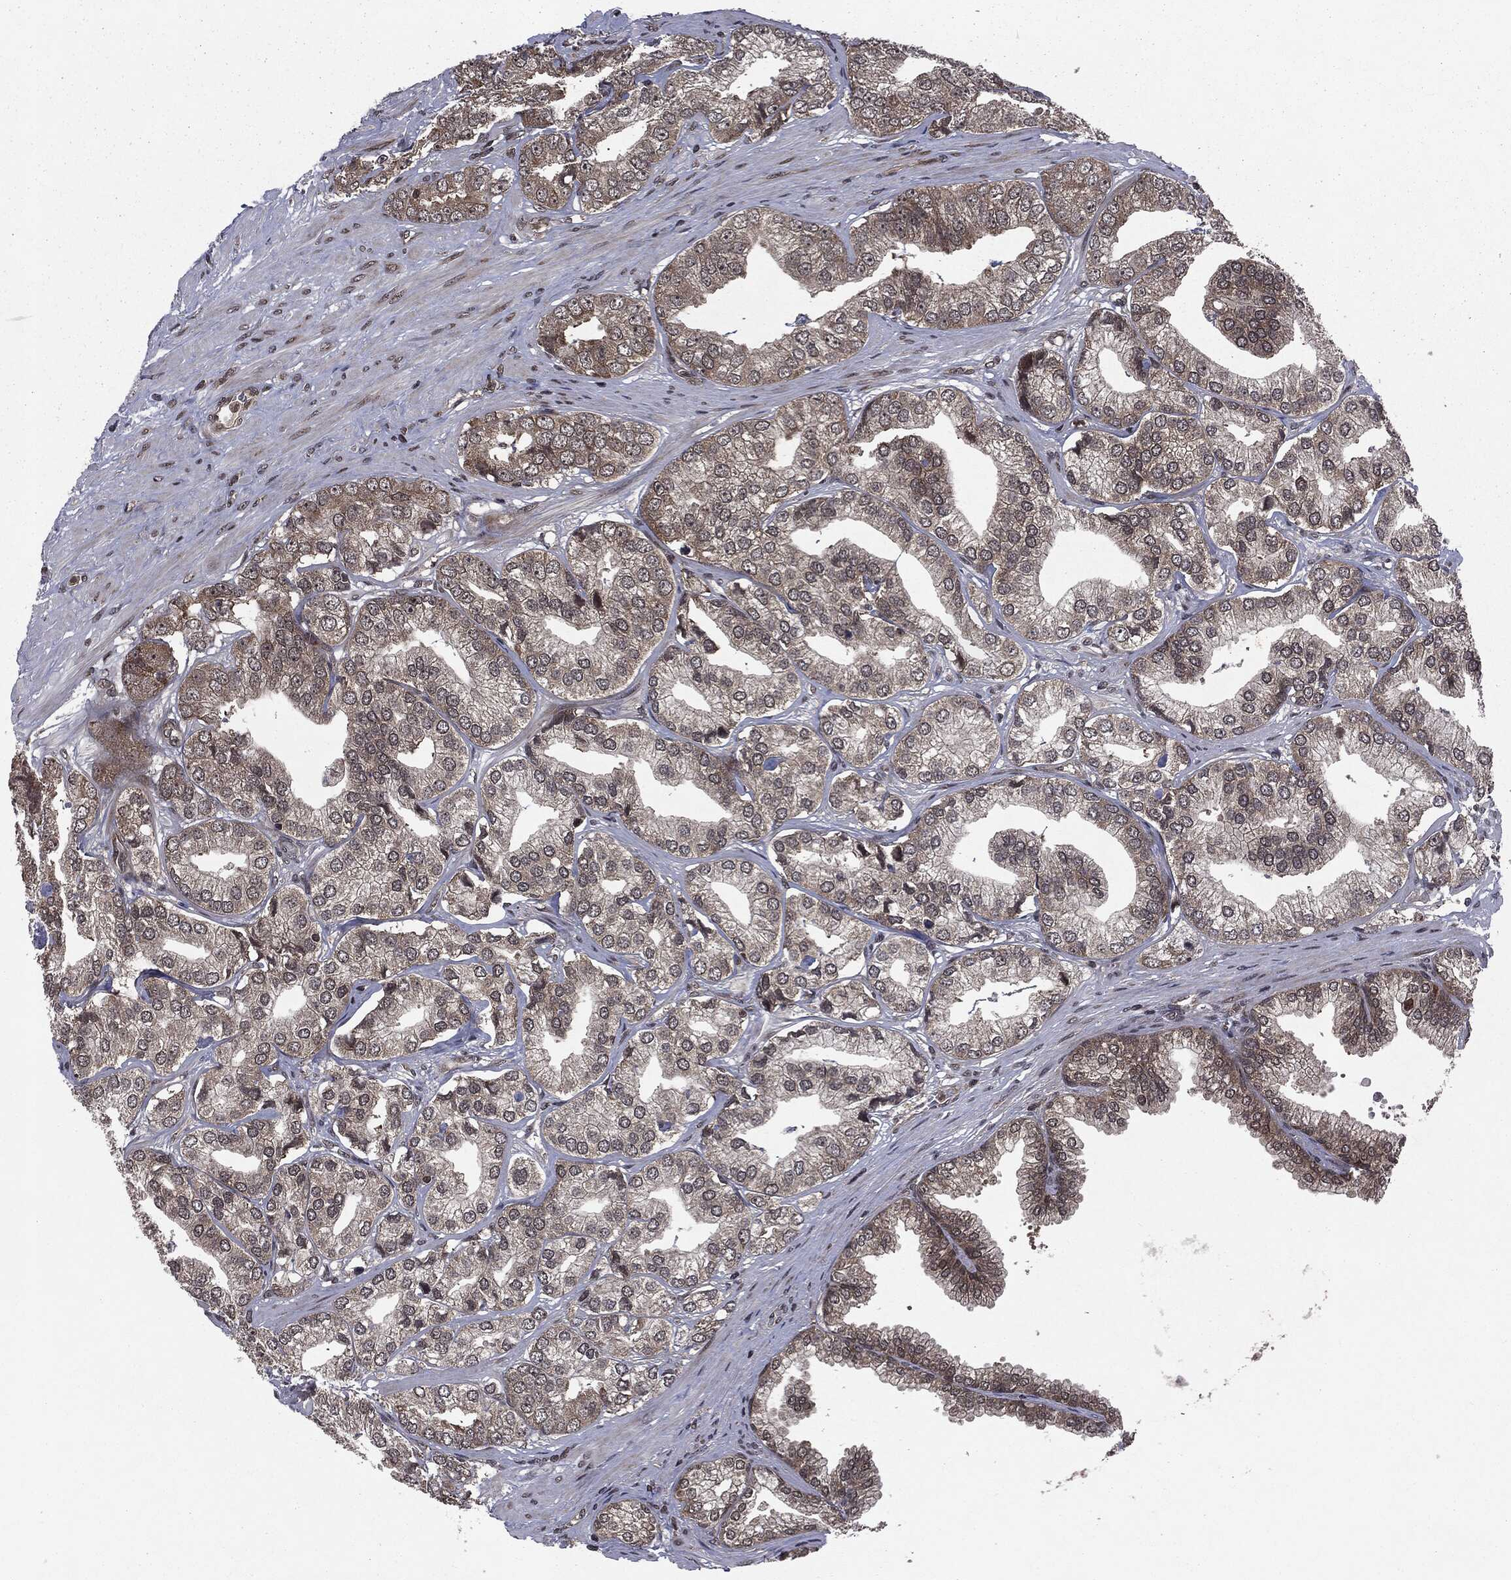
{"staining": {"intensity": "moderate", "quantity": "<25%", "location": "cytoplasmic/membranous,nuclear"}, "tissue": "prostate cancer", "cell_type": "Tumor cells", "image_type": "cancer", "snomed": [{"axis": "morphology", "description": "Adenocarcinoma, High grade"}, {"axis": "topography", "description": "Prostate"}], "caption": "DAB (3,3'-diaminobenzidine) immunohistochemical staining of adenocarcinoma (high-grade) (prostate) displays moderate cytoplasmic/membranous and nuclear protein staining in about <25% of tumor cells. The protein is stained brown, and the nuclei are stained in blue (DAB IHC with brightfield microscopy, high magnification).", "gene": "STAU2", "patient": {"sex": "male", "age": 58}}